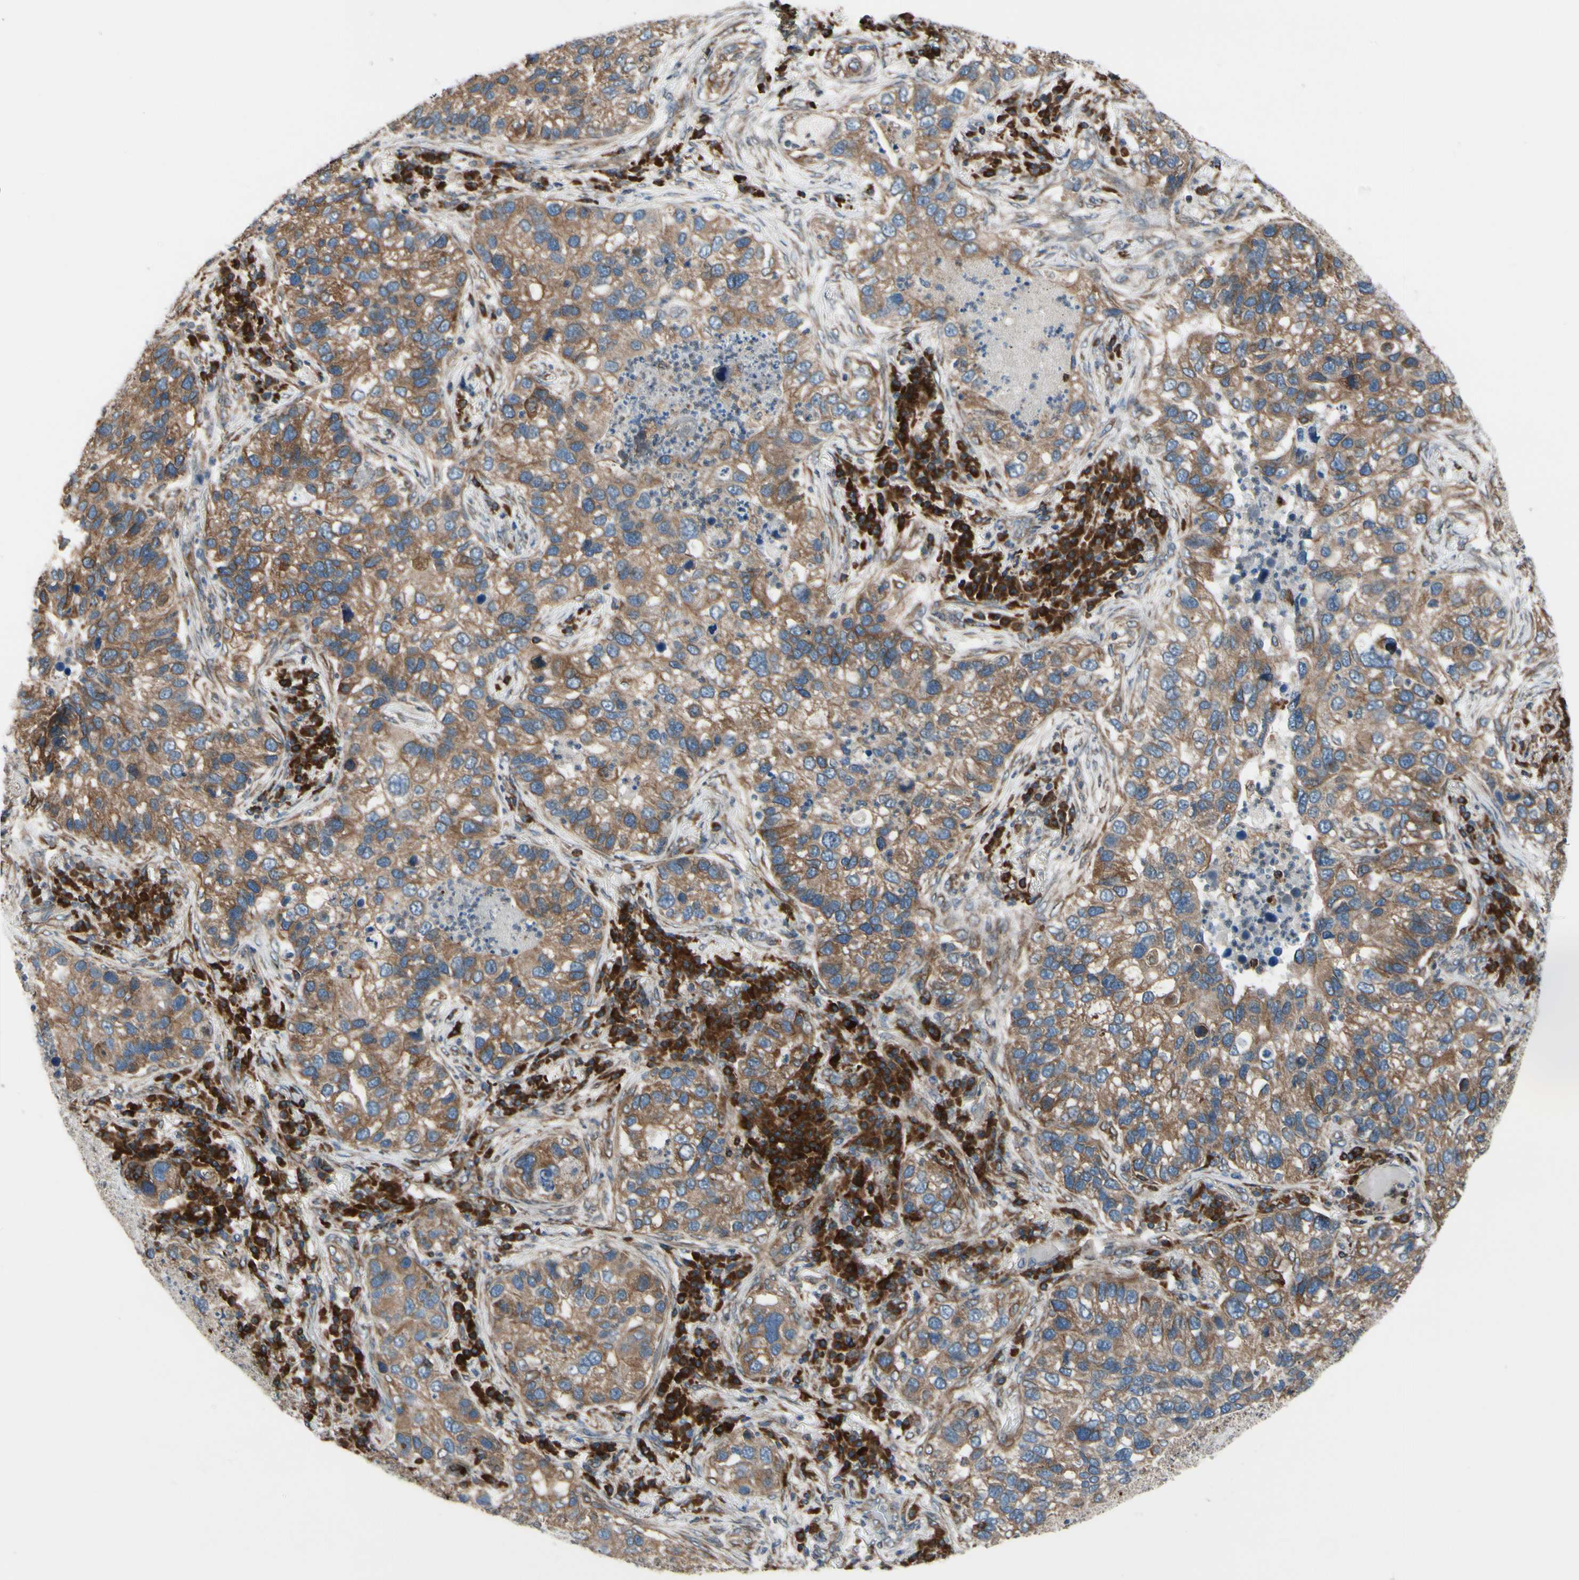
{"staining": {"intensity": "moderate", "quantity": ">75%", "location": "cytoplasmic/membranous"}, "tissue": "lung cancer", "cell_type": "Tumor cells", "image_type": "cancer", "snomed": [{"axis": "morphology", "description": "Normal tissue, NOS"}, {"axis": "morphology", "description": "Adenocarcinoma, NOS"}, {"axis": "topography", "description": "Bronchus"}, {"axis": "topography", "description": "Lung"}], "caption": "Moderate cytoplasmic/membranous protein staining is present in about >75% of tumor cells in lung cancer (adenocarcinoma). Nuclei are stained in blue.", "gene": "CLCC1", "patient": {"sex": "male", "age": 54}}